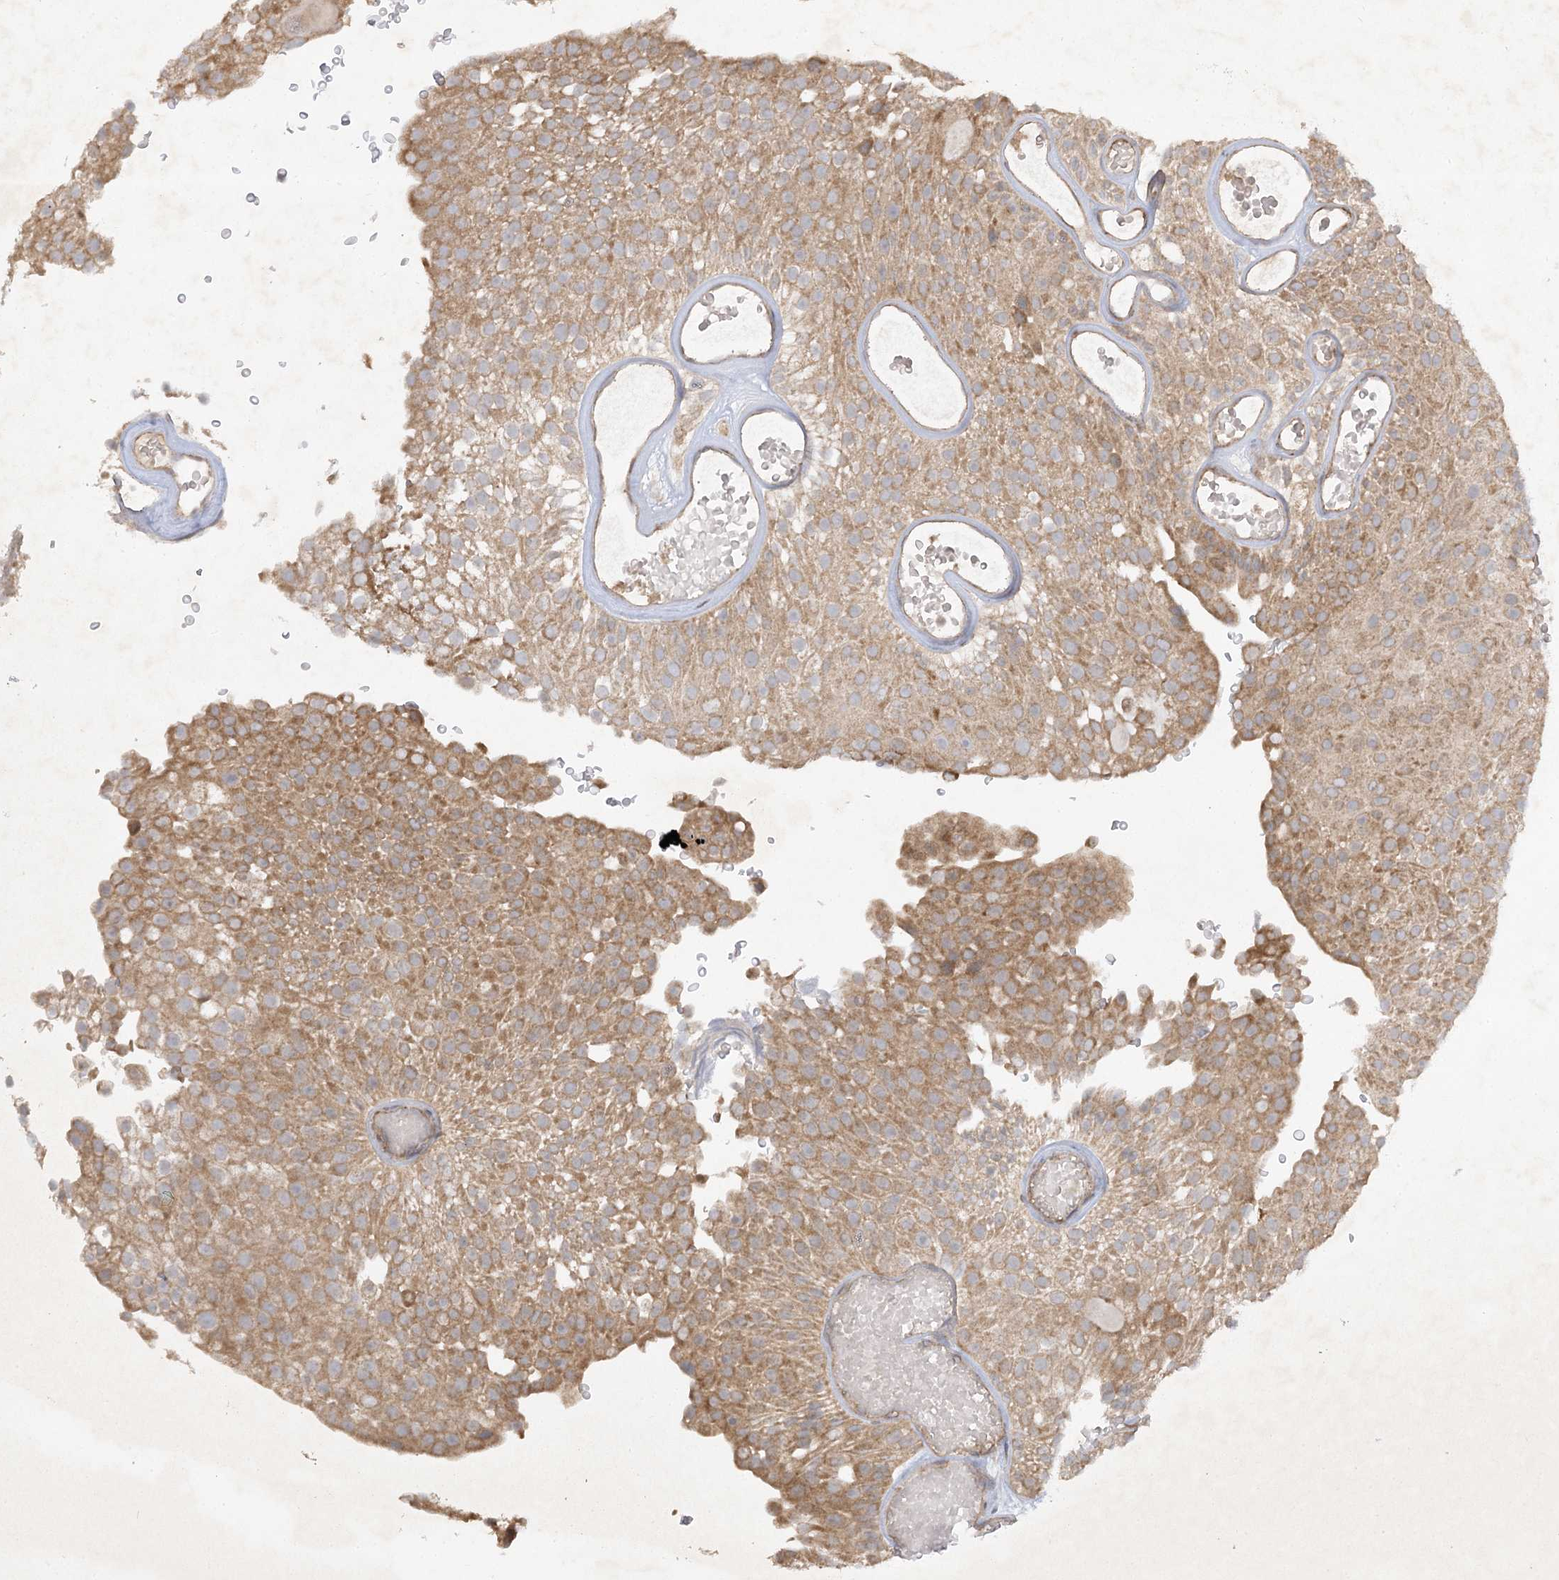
{"staining": {"intensity": "moderate", "quantity": ">75%", "location": "cytoplasmic/membranous"}, "tissue": "urothelial cancer", "cell_type": "Tumor cells", "image_type": "cancer", "snomed": [{"axis": "morphology", "description": "Urothelial carcinoma, Low grade"}, {"axis": "topography", "description": "Urinary bladder"}], "caption": "Immunohistochemical staining of urothelial cancer demonstrates medium levels of moderate cytoplasmic/membranous protein positivity in approximately >75% of tumor cells.", "gene": "TRAF3IP1", "patient": {"sex": "male", "age": 78}}